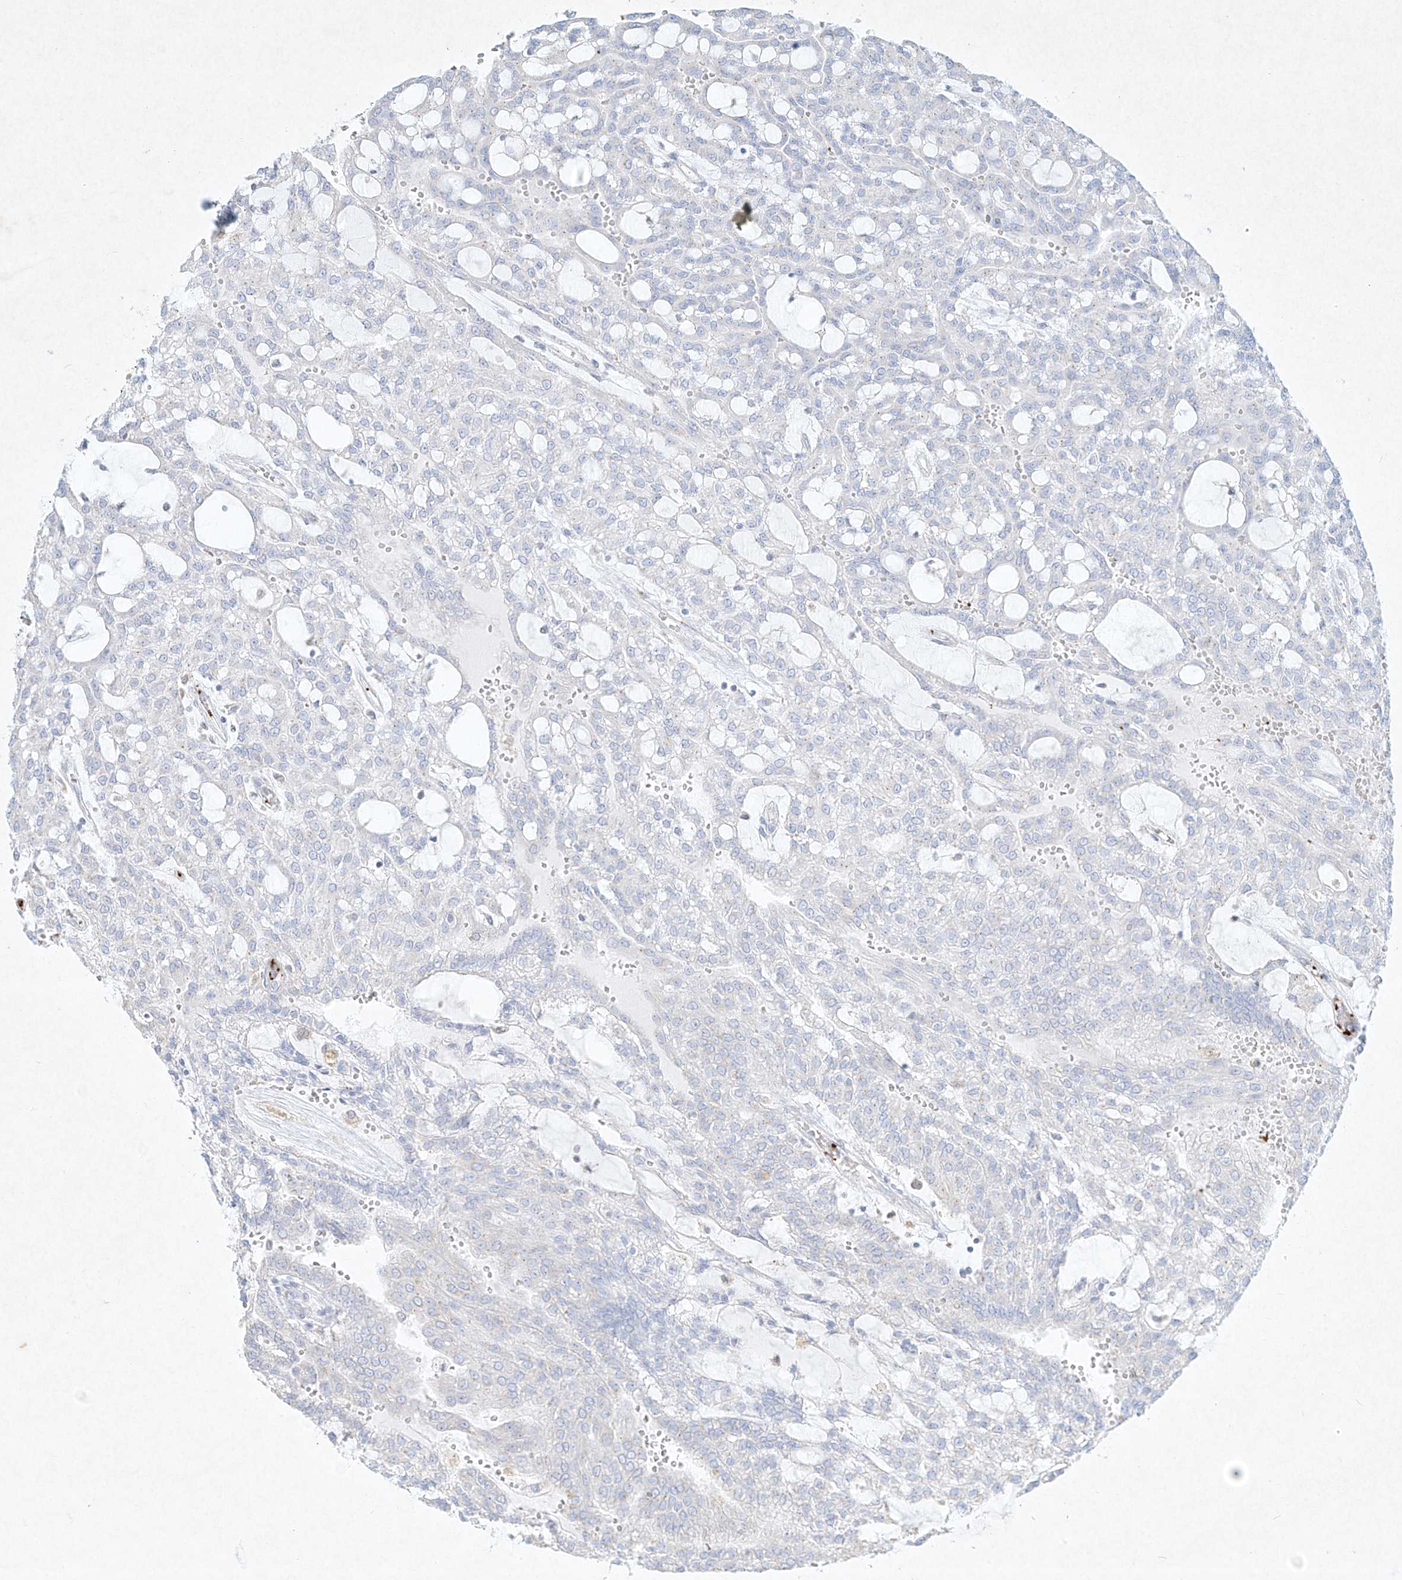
{"staining": {"intensity": "negative", "quantity": "none", "location": "none"}, "tissue": "renal cancer", "cell_type": "Tumor cells", "image_type": "cancer", "snomed": [{"axis": "morphology", "description": "Adenocarcinoma, NOS"}, {"axis": "topography", "description": "Kidney"}], "caption": "Tumor cells show no significant protein staining in adenocarcinoma (renal). (DAB immunohistochemistry, high magnification).", "gene": "PLEK", "patient": {"sex": "male", "age": 63}}